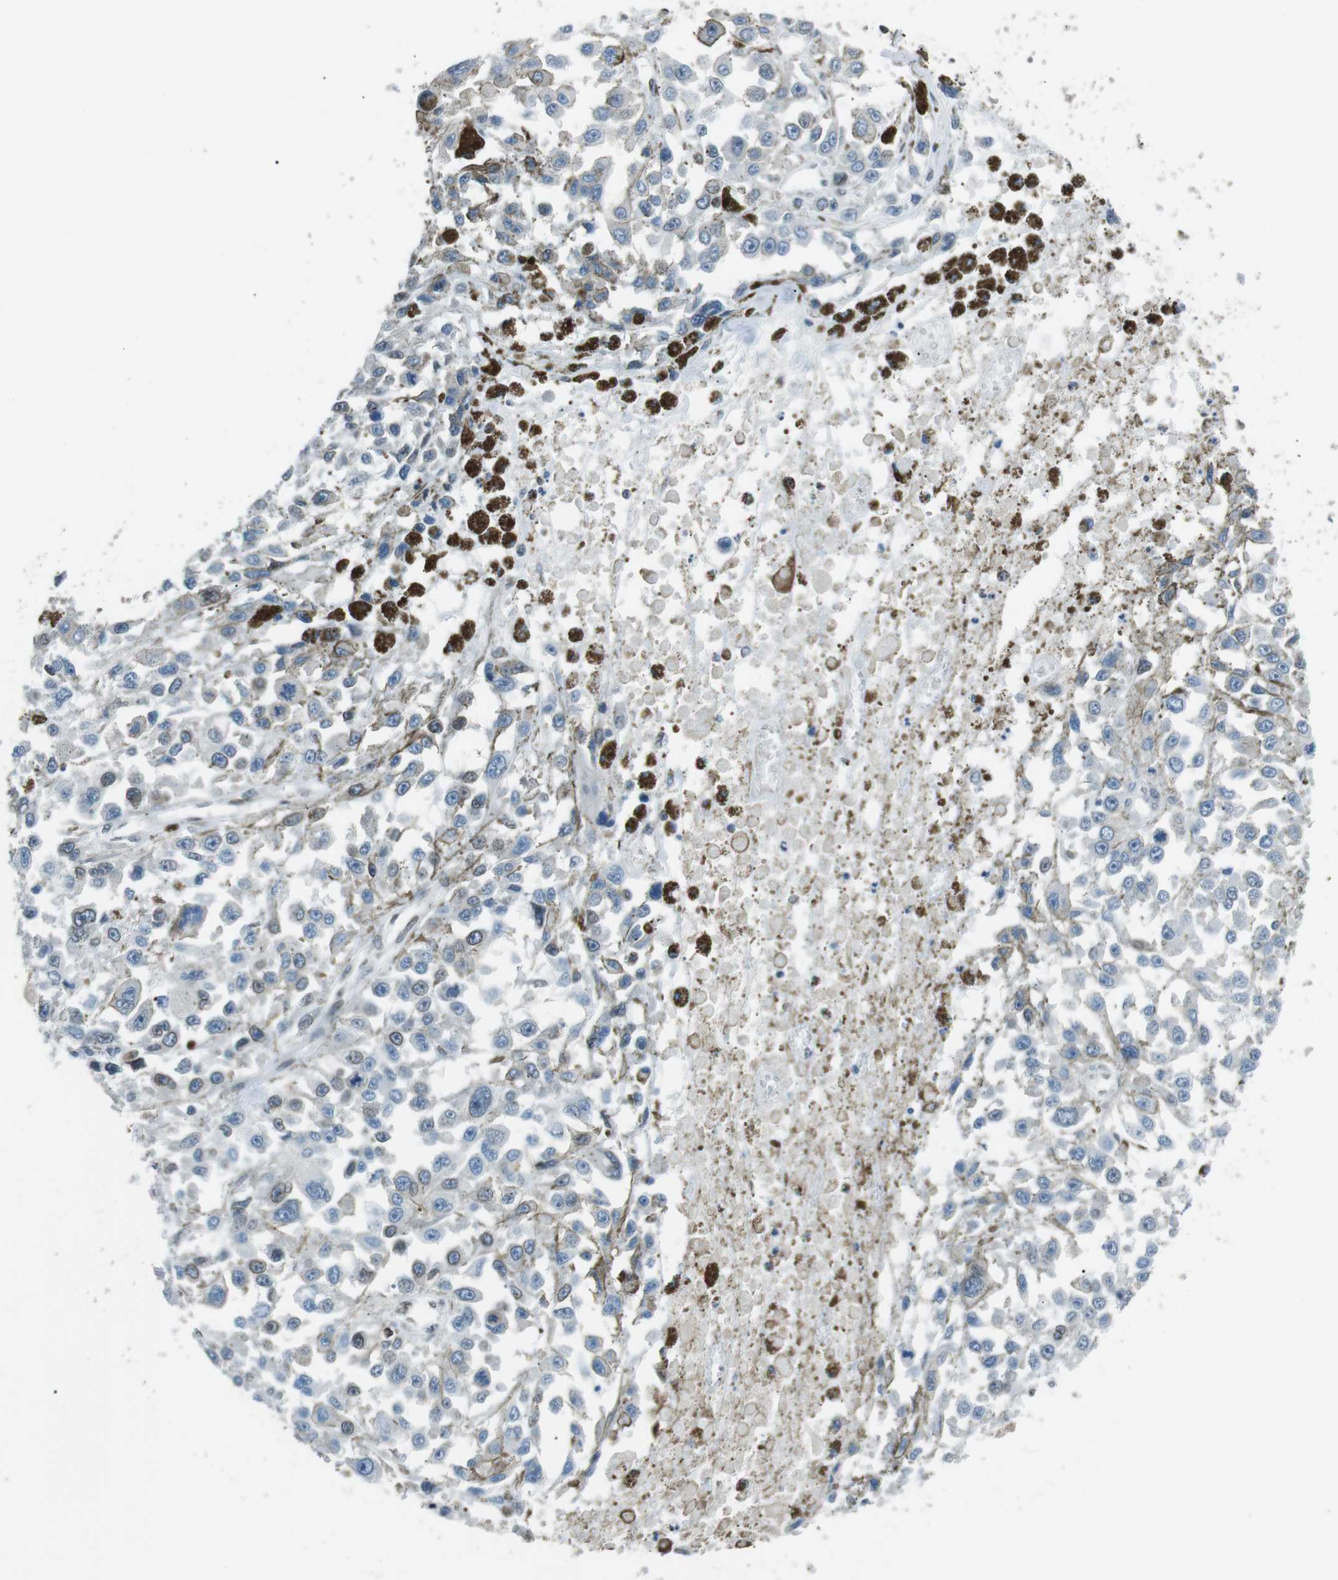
{"staining": {"intensity": "negative", "quantity": "none", "location": "none"}, "tissue": "melanoma", "cell_type": "Tumor cells", "image_type": "cancer", "snomed": [{"axis": "morphology", "description": "Malignant melanoma, Metastatic site"}, {"axis": "topography", "description": "Lymph node"}], "caption": "Tumor cells show no significant staining in malignant melanoma (metastatic site).", "gene": "TMX4", "patient": {"sex": "male", "age": 59}}